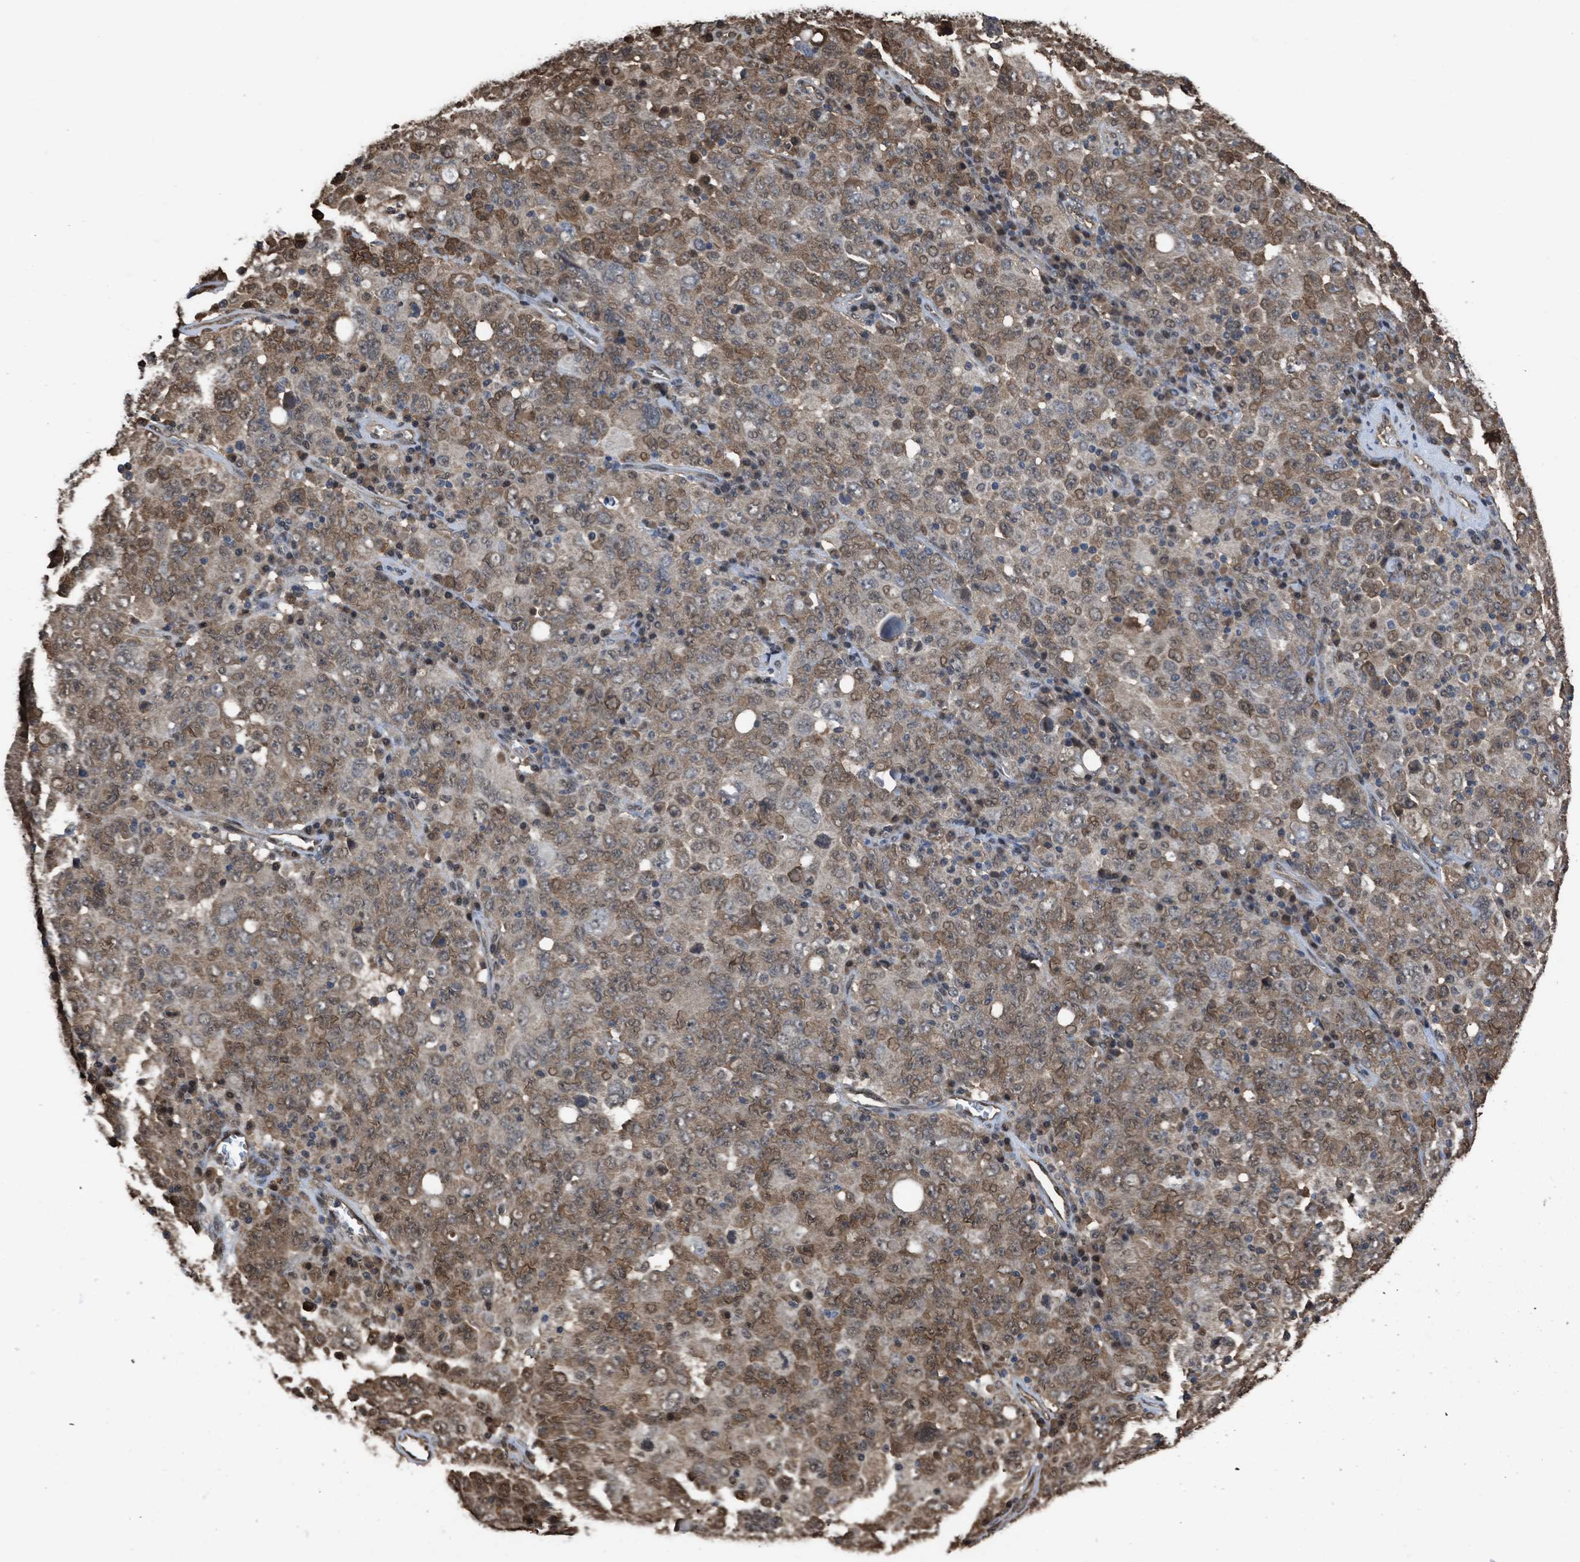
{"staining": {"intensity": "moderate", "quantity": "25%-75%", "location": "cytoplasmic/membranous,nuclear"}, "tissue": "ovarian cancer", "cell_type": "Tumor cells", "image_type": "cancer", "snomed": [{"axis": "morphology", "description": "Carcinoma, endometroid"}, {"axis": "topography", "description": "Ovary"}], "caption": "Protein analysis of ovarian endometroid carcinoma tissue shows moderate cytoplasmic/membranous and nuclear staining in approximately 25%-75% of tumor cells.", "gene": "YWHAG", "patient": {"sex": "female", "age": 62}}